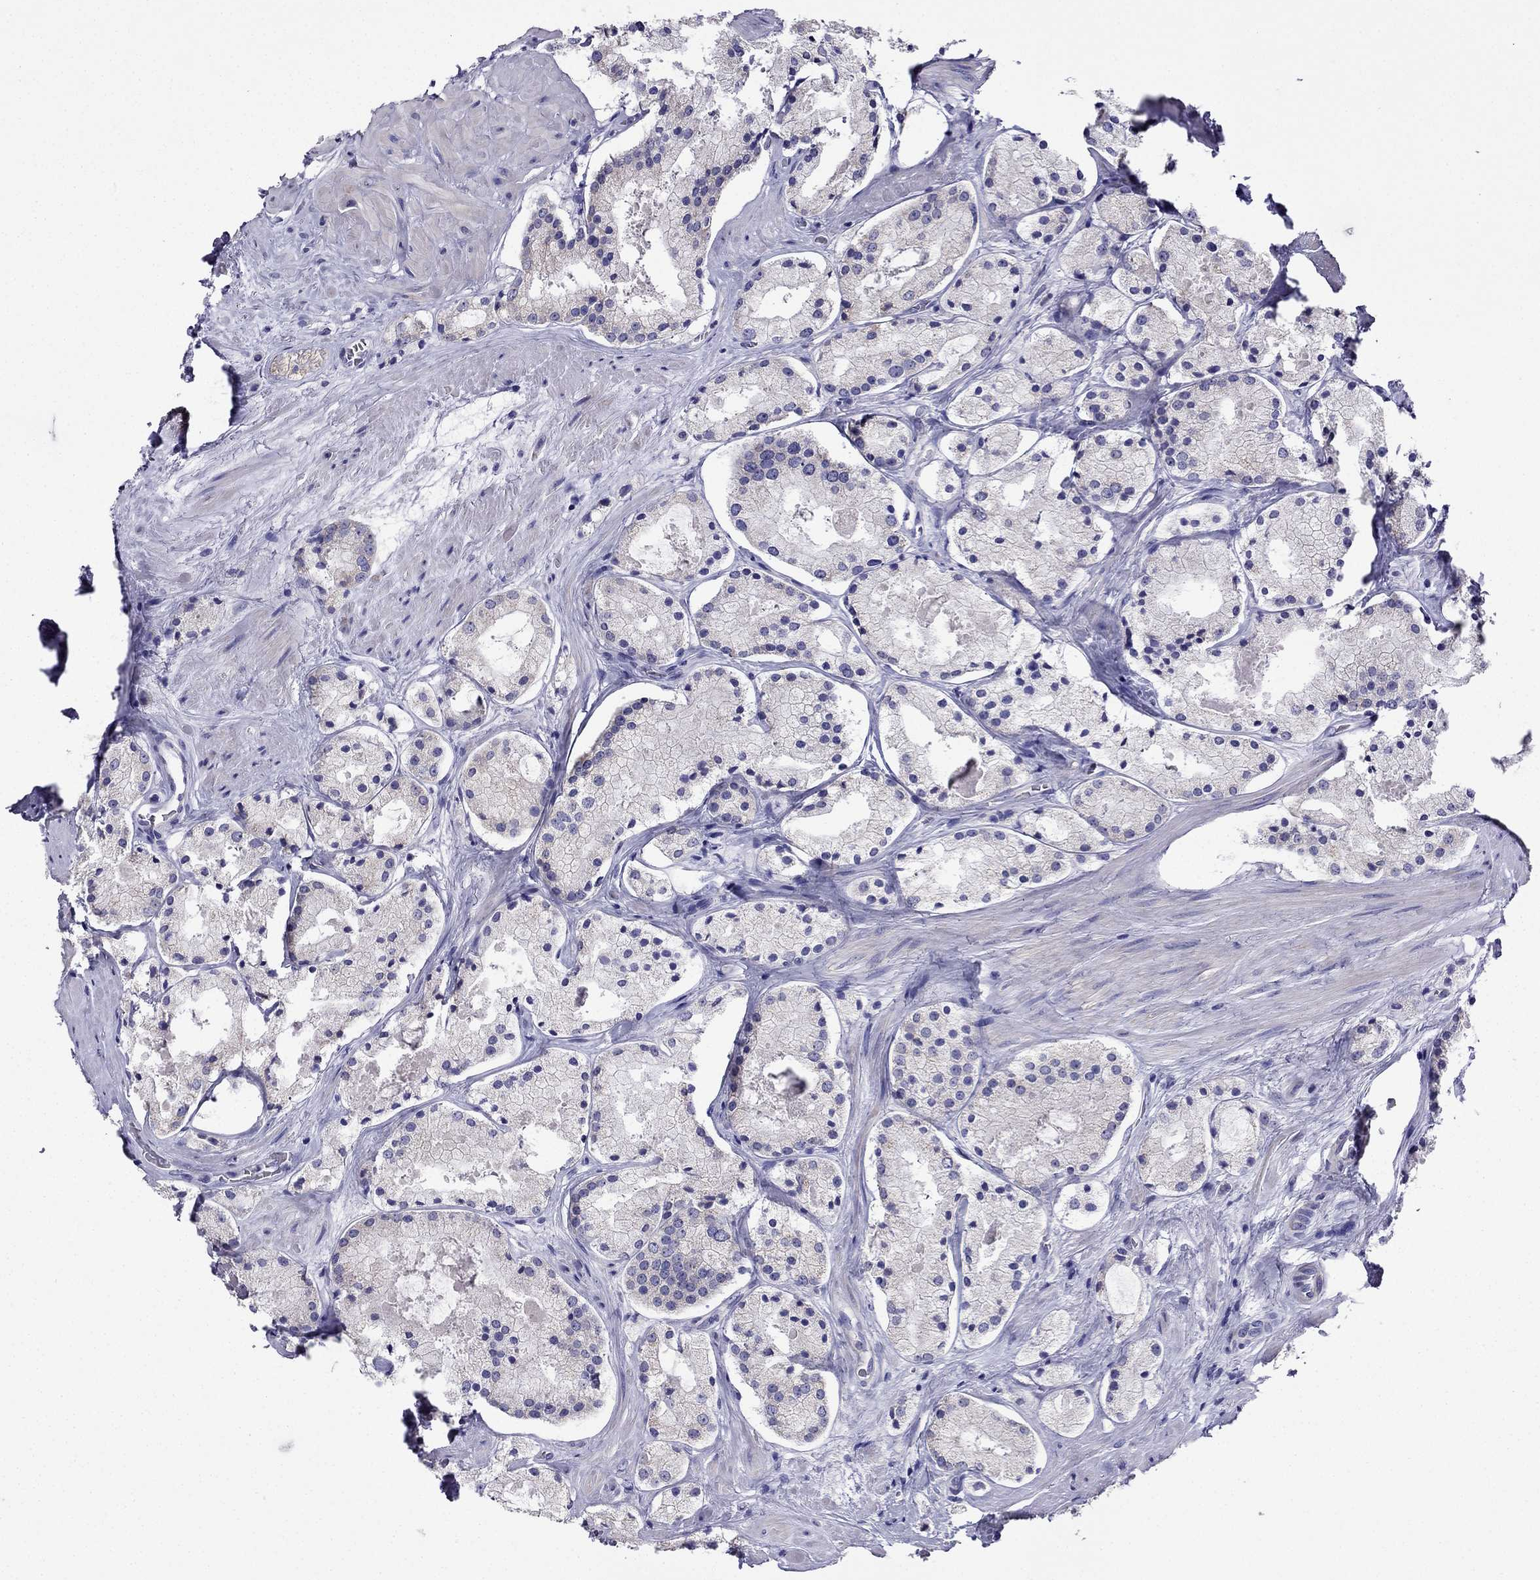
{"staining": {"intensity": "negative", "quantity": "none", "location": "none"}, "tissue": "prostate cancer", "cell_type": "Tumor cells", "image_type": "cancer", "snomed": [{"axis": "morphology", "description": "Adenocarcinoma, NOS"}, {"axis": "morphology", "description": "Adenocarcinoma, High grade"}, {"axis": "topography", "description": "Prostate"}], "caption": "Immunohistochemical staining of human adenocarcinoma (prostate) displays no significant expression in tumor cells.", "gene": "KIF5A", "patient": {"sex": "male", "age": 64}}